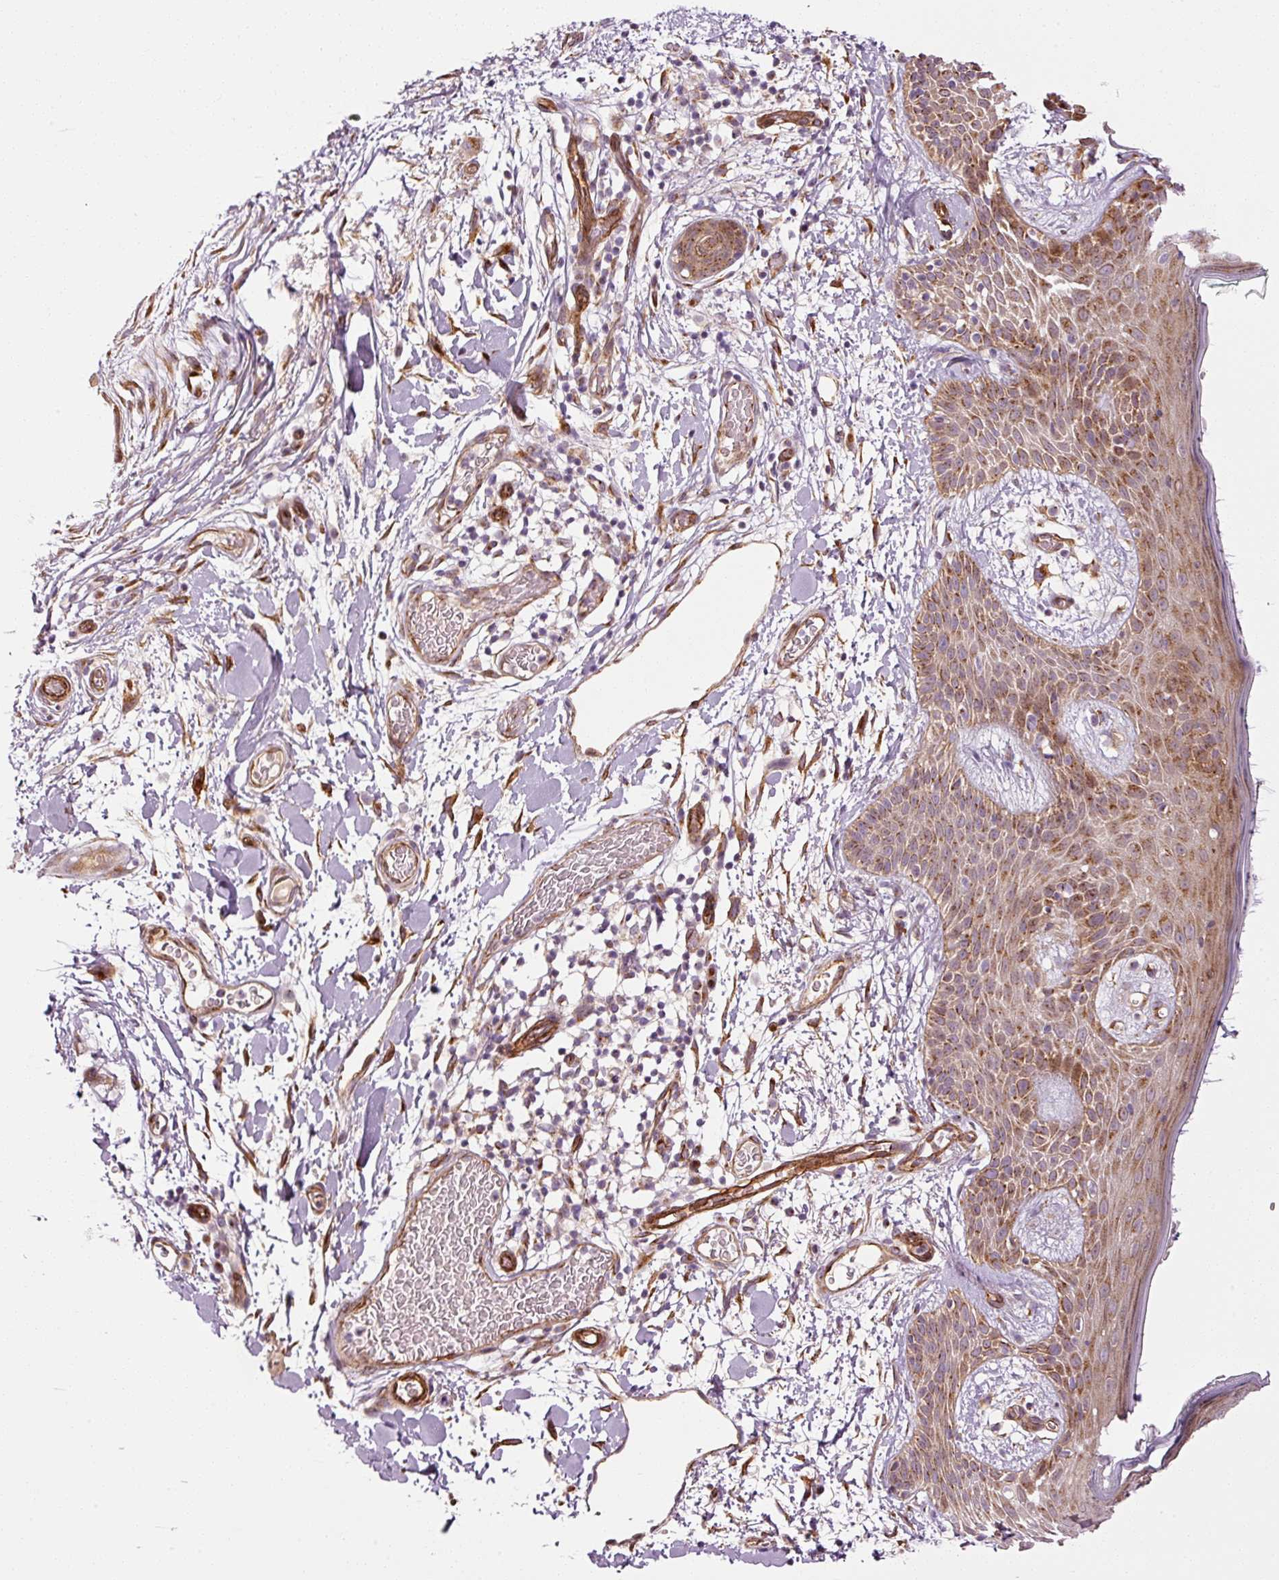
{"staining": {"intensity": "strong", "quantity": "25%-75%", "location": "cytoplasmic/membranous"}, "tissue": "skin", "cell_type": "Fibroblasts", "image_type": "normal", "snomed": [{"axis": "morphology", "description": "Normal tissue, NOS"}, {"axis": "topography", "description": "Skin"}], "caption": "Immunohistochemistry (DAB (3,3'-diaminobenzidine)) staining of normal human skin exhibits strong cytoplasmic/membranous protein expression in approximately 25%-75% of fibroblasts.", "gene": "LIMK2", "patient": {"sex": "male", "age": 79}}